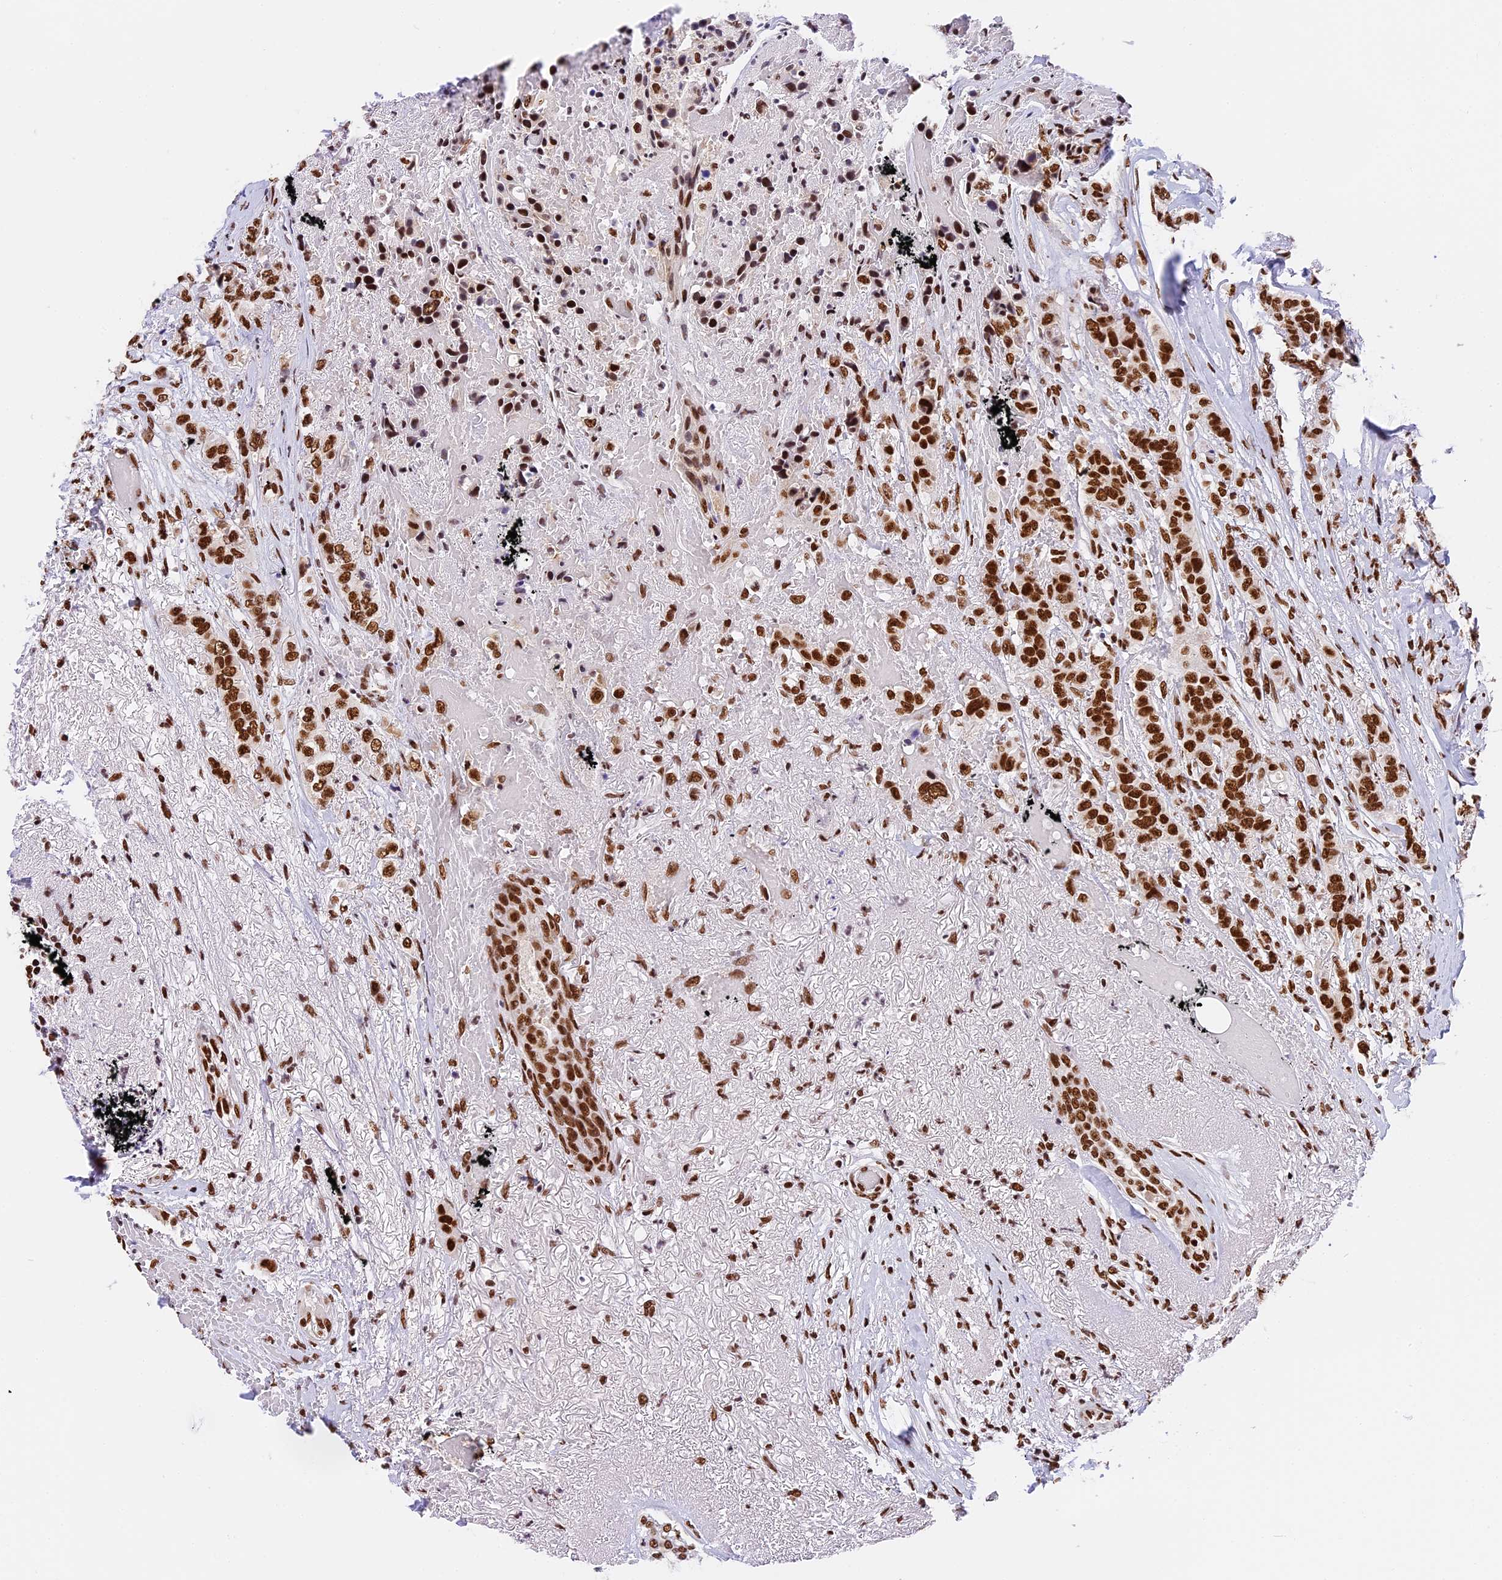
{"staining": {"intensity": "strong", "quantity": ">75%", "location": "nuclear"}, "tissue": "breast cancer", "cell_type": "Tumor cells", "image_type": "cancer", "snomed": [{"axis": "morphology", "description": "Lobular carcinoma"}, {"axis": "topography", "description": "Breast"}], "caption": "Immunohistochemical staining of breast lobular carcinoma demonstrates strong nuclear protein positivity in about >75% of tumor cells.", "gene": "SBNO1", "patient": {"sex": "female", "age": 51}}